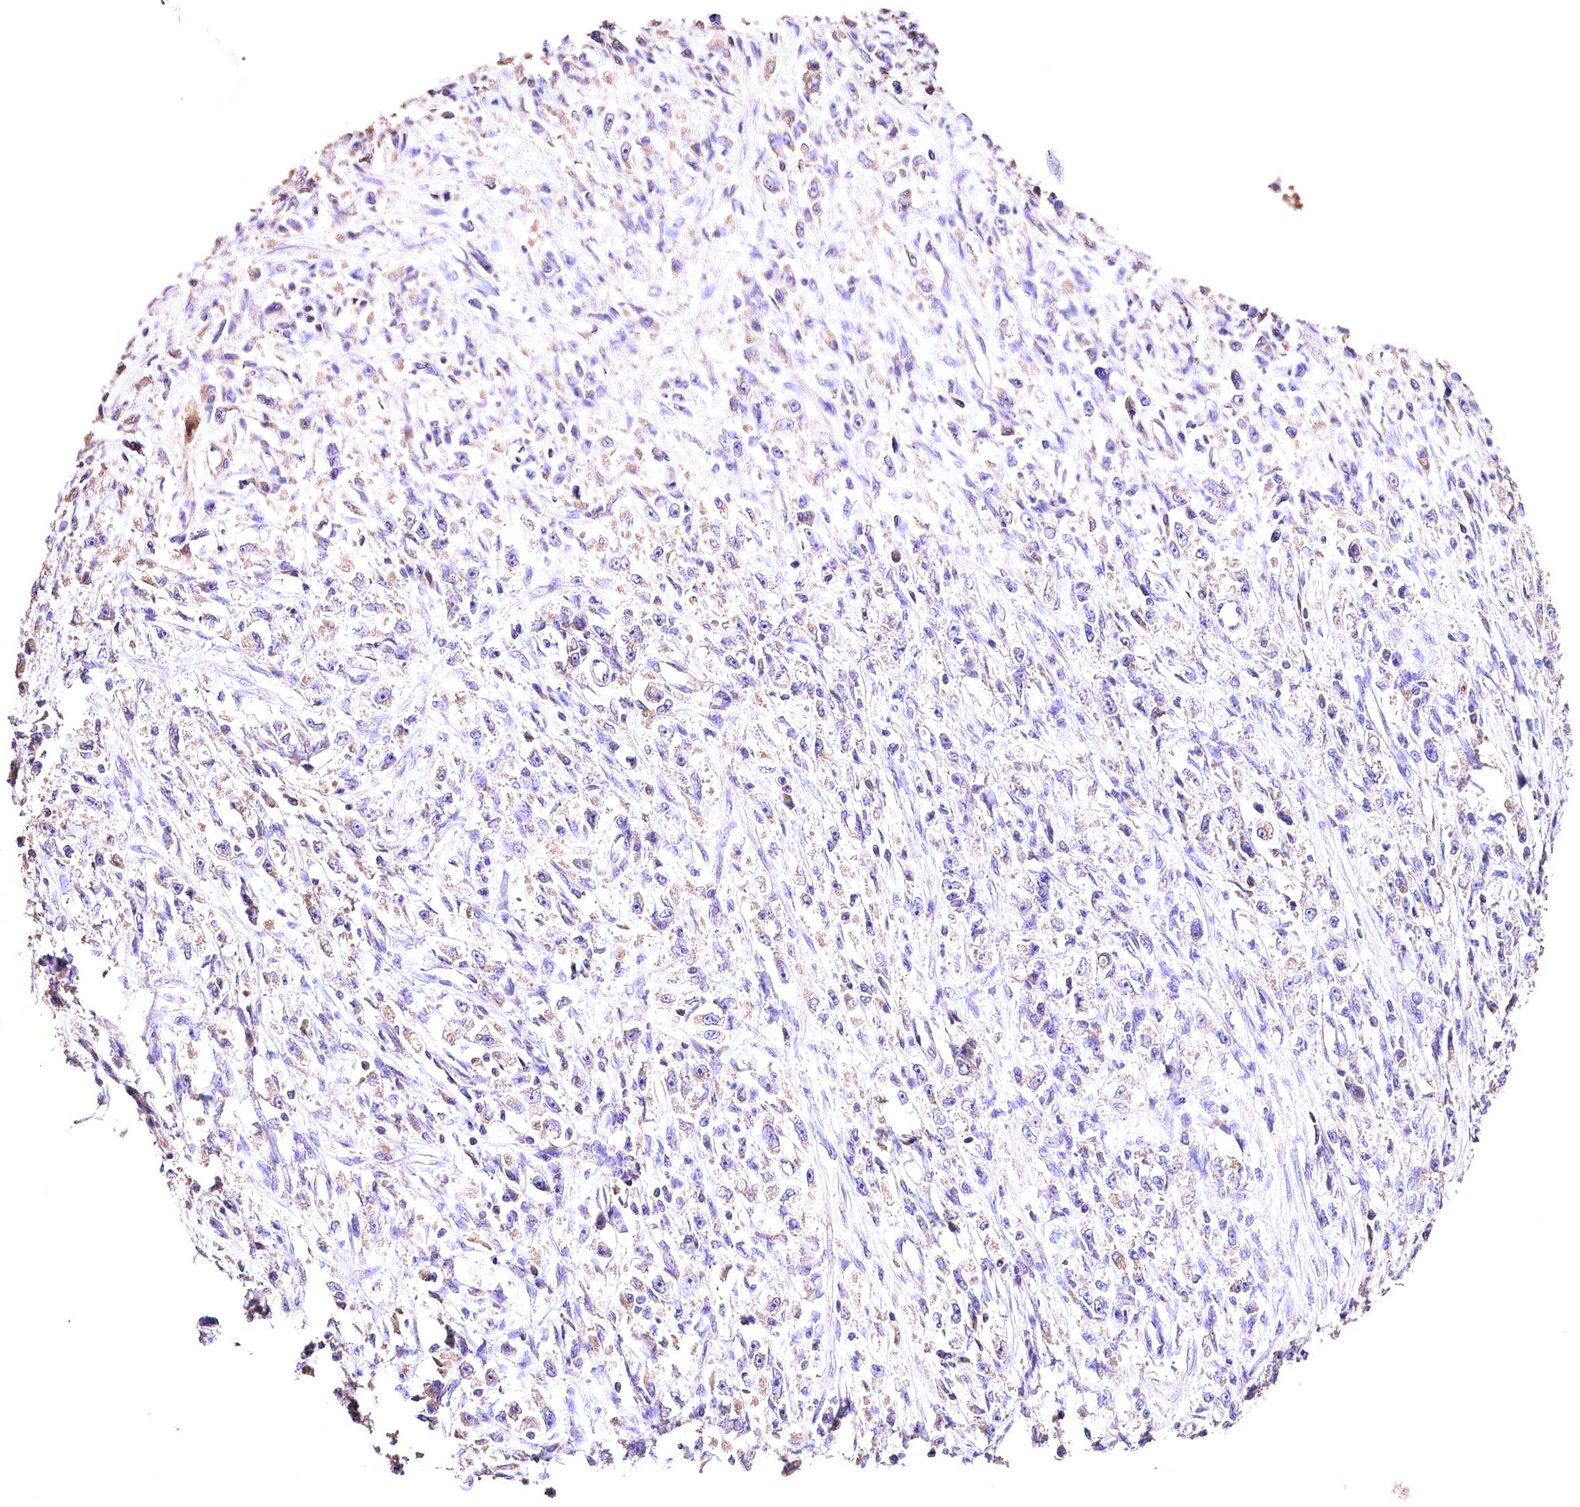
{"staining": {"intensity": "weak", "quantity": "25%-75%", "location": "cytoplasmic/membranous"}, "tissue": "stomach cancer", "cell_type": "Tumor cells", "image_type": "cancer", "snomed": [{"axis": "morphology", "description": "Adenocarcinoma, NOS"}, {"axis": "topography", "description": "Stomach"}], "caption": "Immunohistochemistry (IHC) image of adenocarcinoma (stomach) stained for a protein (brown), which displays low levels of weak cytoplasmic/membranous positivity in about 25%-75% of tumor cells.", "gene": "OAS3", "patient": {"sex": "female", "age": 59}}